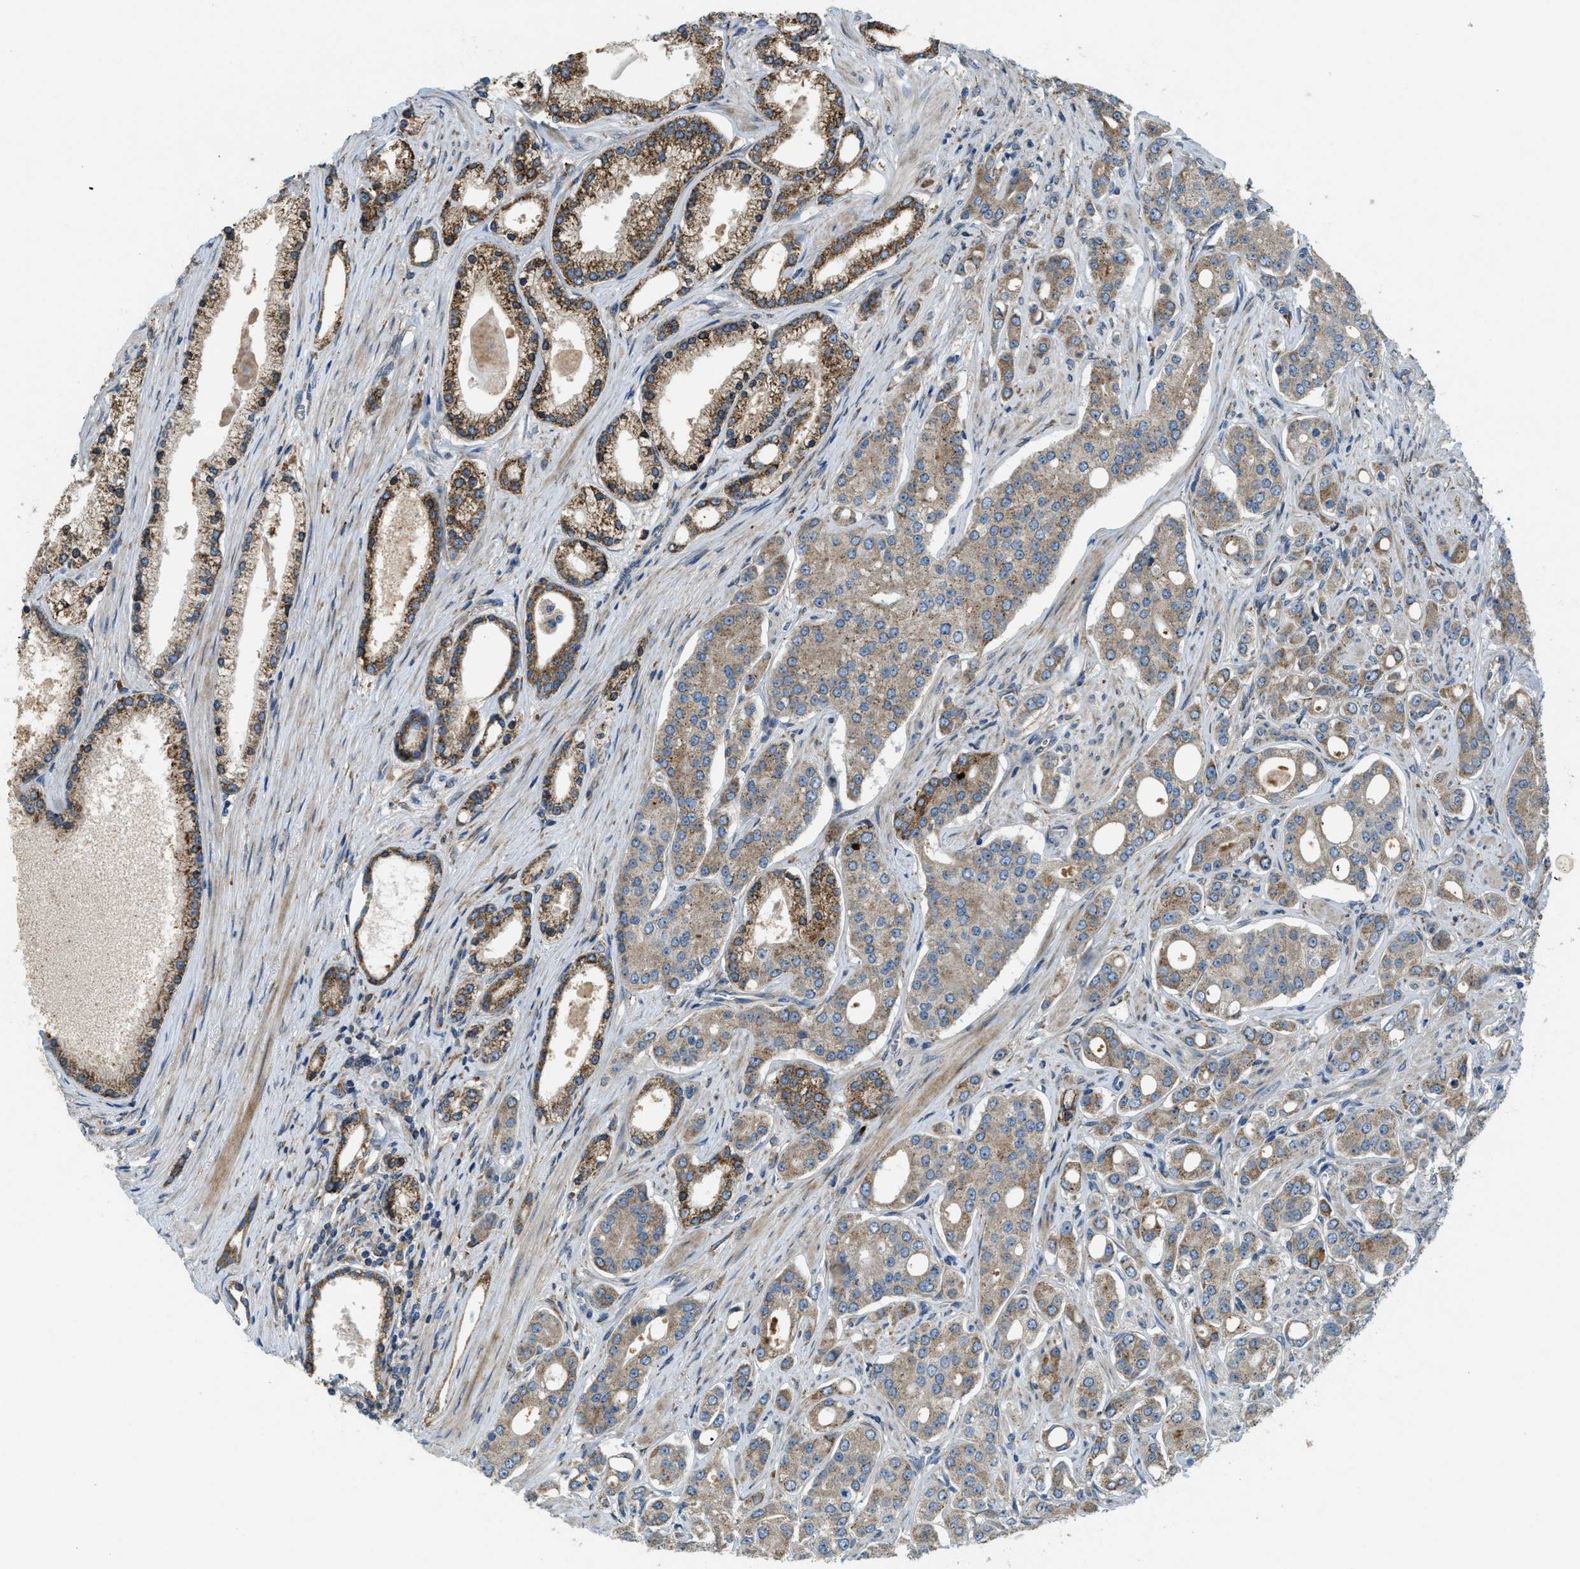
{"staining": {"intensity": "moderate", "quantity": ">75%", "location": "cytoplasmic/membranous"}, "tissue": "prostate cancer", "cell_type": "Tumor cells", "image_type": "cancer", "snomed": [{"axis": "morphology", "description": "Adenocarcinoma, High grade"}, {"axis": "topography", "description": "Prostate"}], "caption": "Prostate cancer (high-grade adenocarcinoma) was stained to show a protein in brown. There is medium levels of moderate cytoplasmic/membranous staining in about >75% of tumor cells. (Stains: DAB in brown, nuclei in blue, Microscopy: brightfield microscopy at high magnification).", "gene": "TMEM68", "patient": {"sex": "male", "age": 71}}